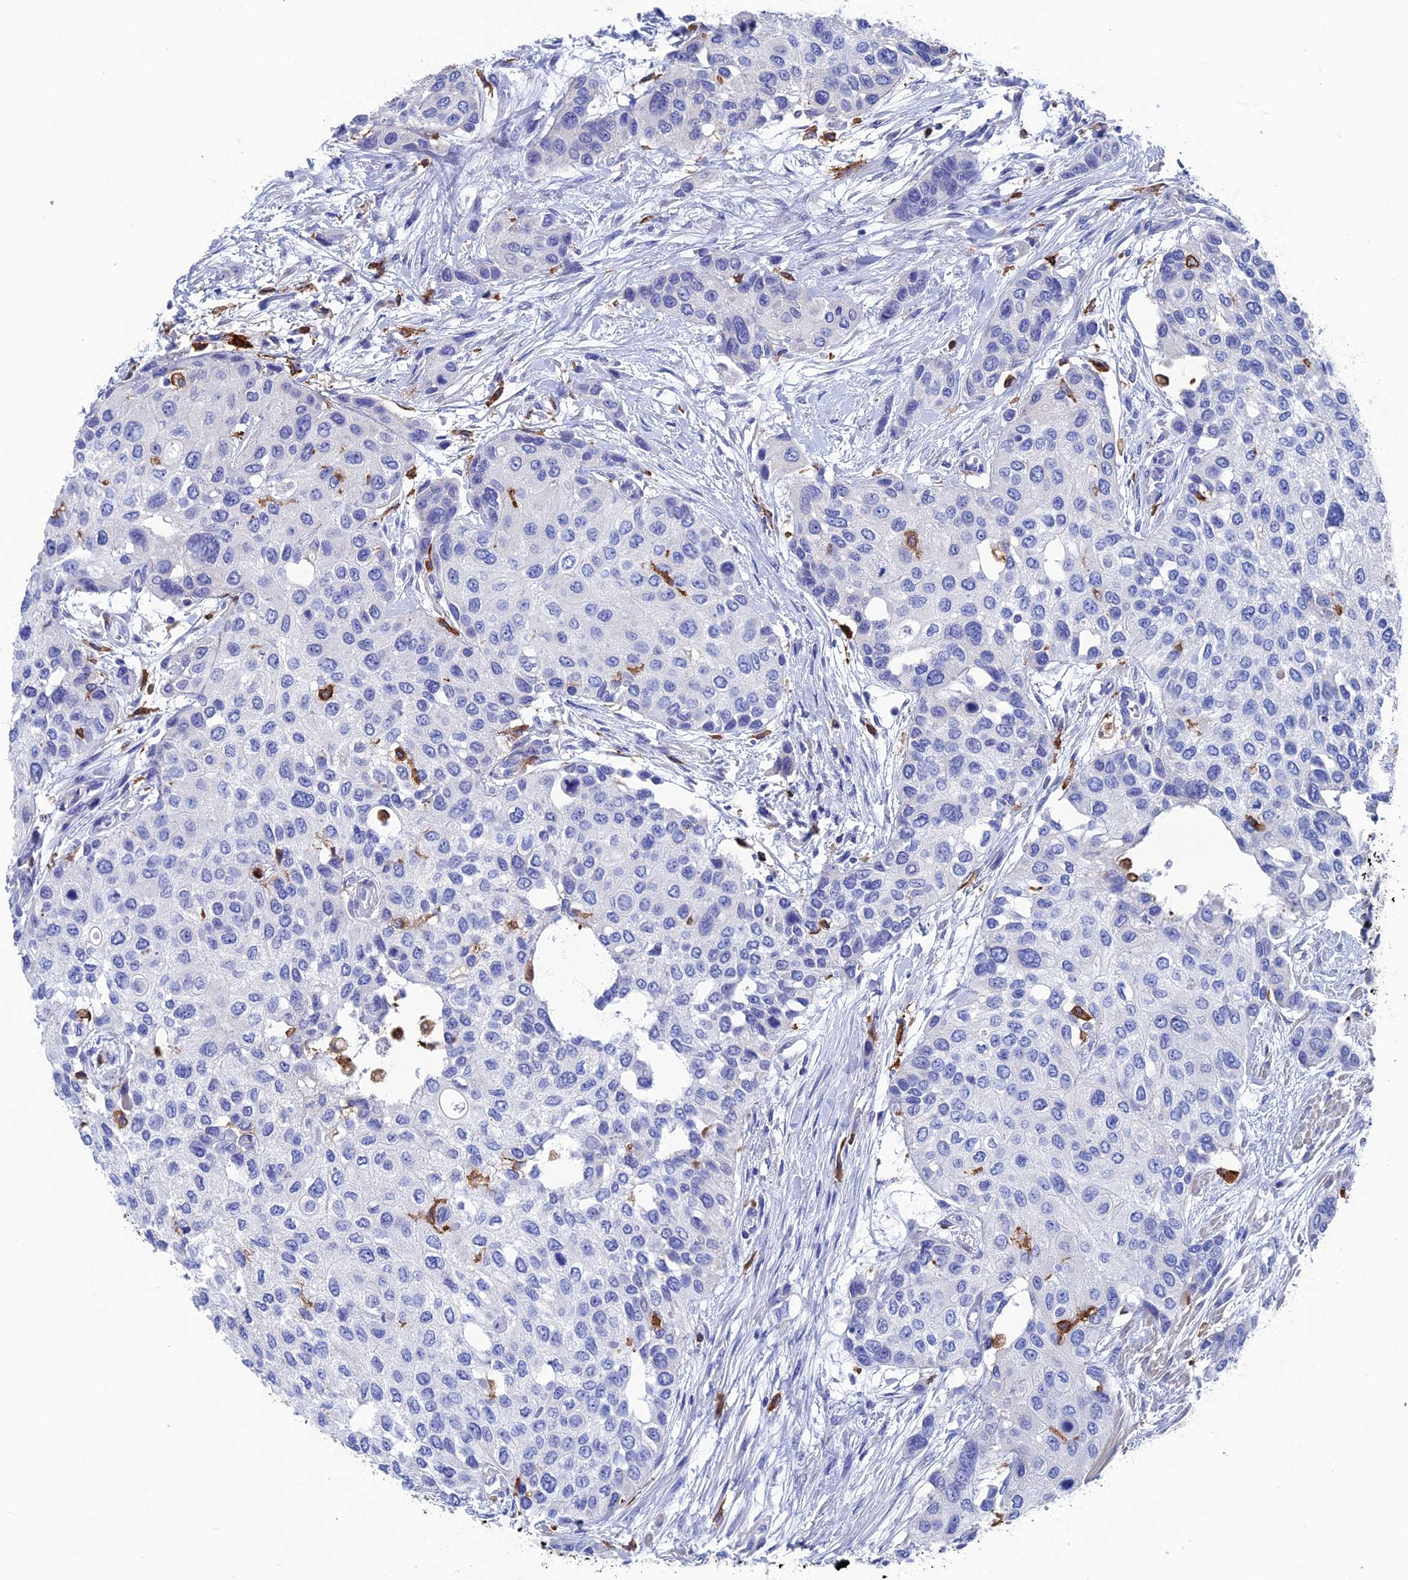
{"staining": {"intensity": "negative", "quantity": "none", "location": "none"}, "tissue": "urothelial cancer", "cell_type": "Tumor cells", "image_type": "cancer", "snomed": [{"axis": "morphology", "description": "Normal tissue, NOS"}, {"axis": "morphology", "description": "Urothelial carcinoma, High grade"}, {"axis": "topography", "description": "Vascular tissue"}, {"axis": "topography", "description": "Urinary bladder"}], "caption": "Tumor cells are negative for brown protein staining in urothelial cancer. (Stains: DAB immunohistochemistry (IHC) with hematoxylin counter stain, Microscopy: brightfield microscopy at high magnification).", "gene": "TYROBP", "patient": {"sex": "female", "age": 56}}